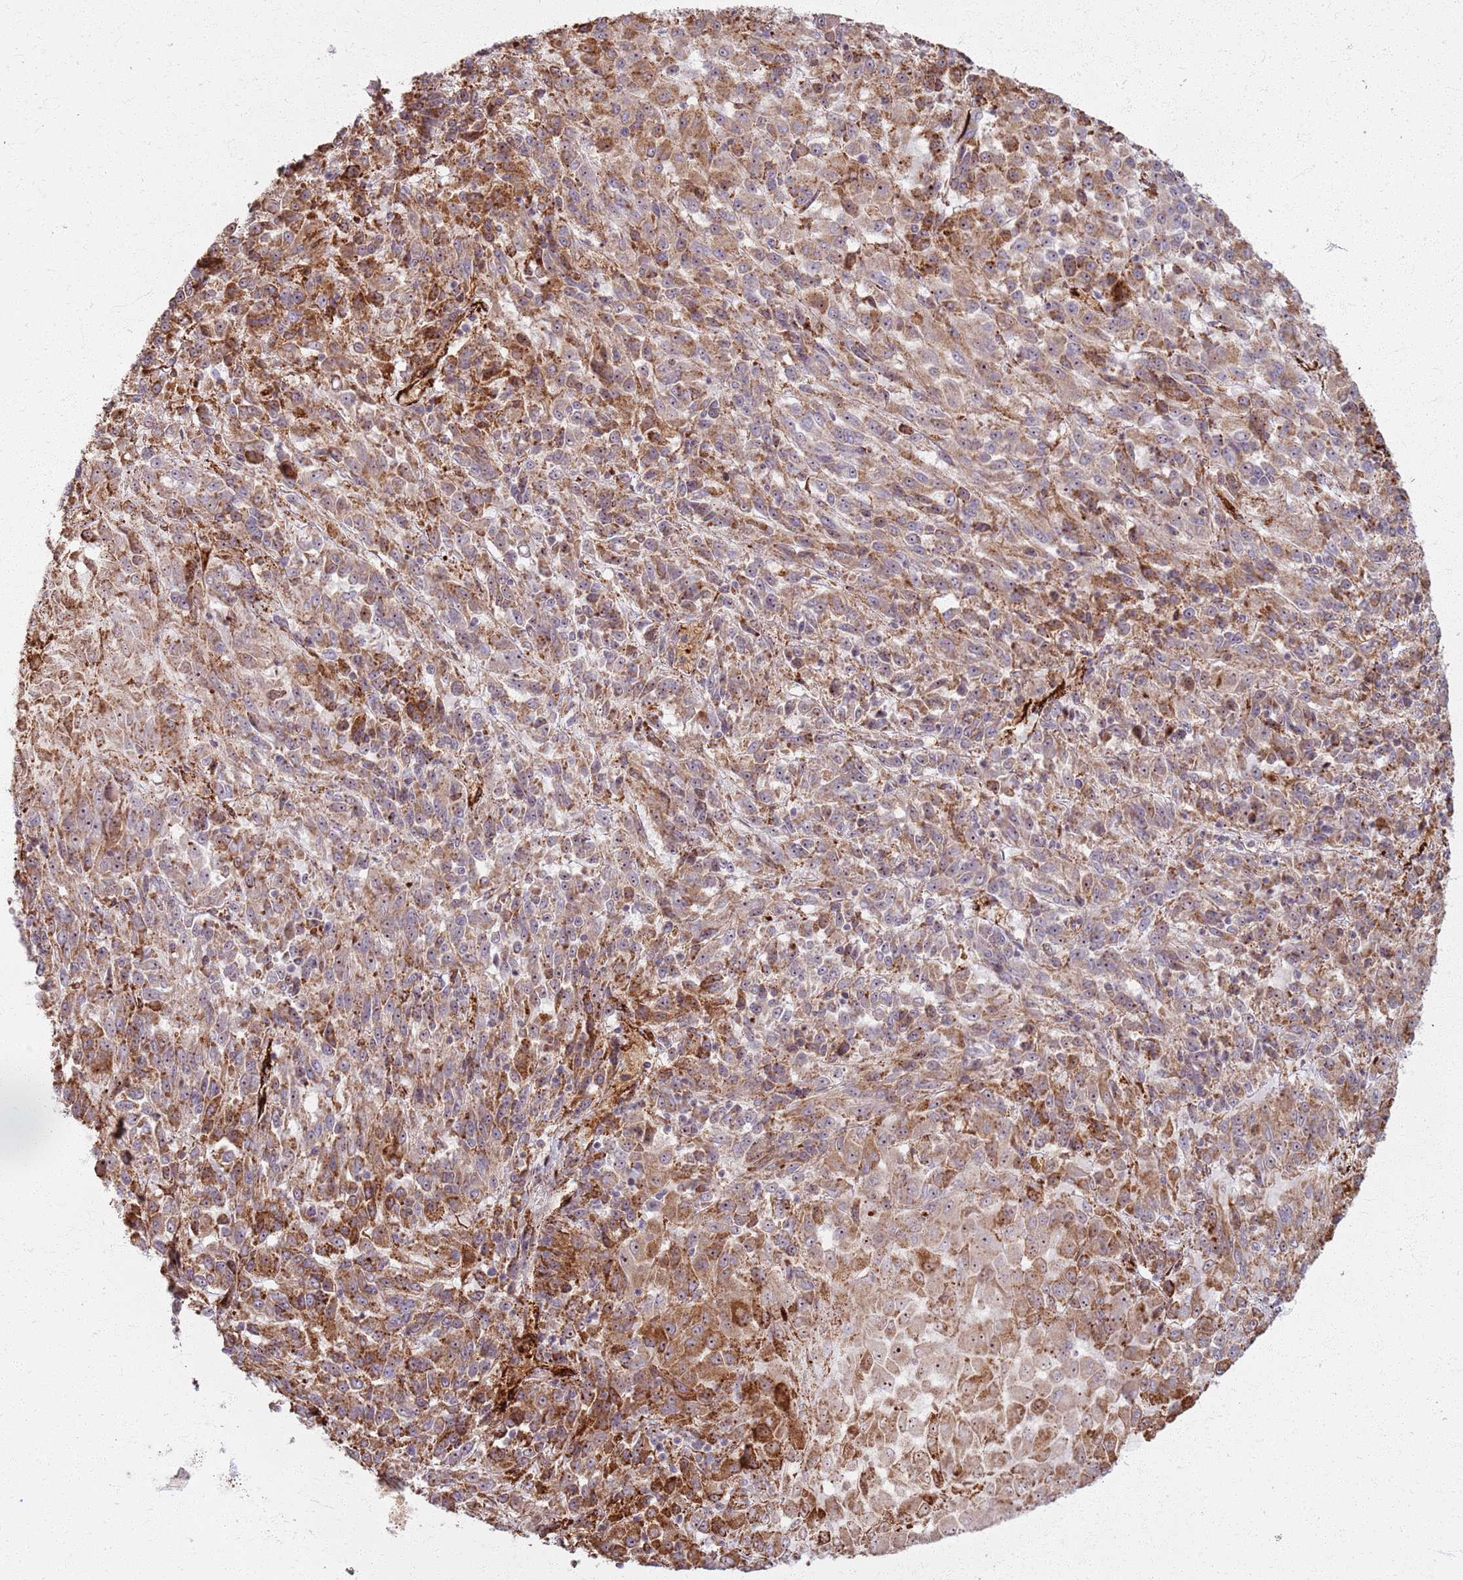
{"staining": {"intensity": "moderate", "quantity": ">75%", "location": "cytoplasmic/membranous,nuclear"}, "tissue": "melanoma", "cell_type": "Tumor cells", "image_type": "cancer", "snomed": [{"axis": "morphology", "description": "Malignant melanoma, Metastatic site"}, {"axis": "topography", "description": "Lung"}], "caption": "About >75% of tumor cells in human malignant melanoma (metastatic site) reveal moderate cytoplasmic/membranous and nuclear protein expression as visualized by brown immunohistochemical staining.", "gene": "KRI1", "patient": {"sex": "male", "age": 64}}